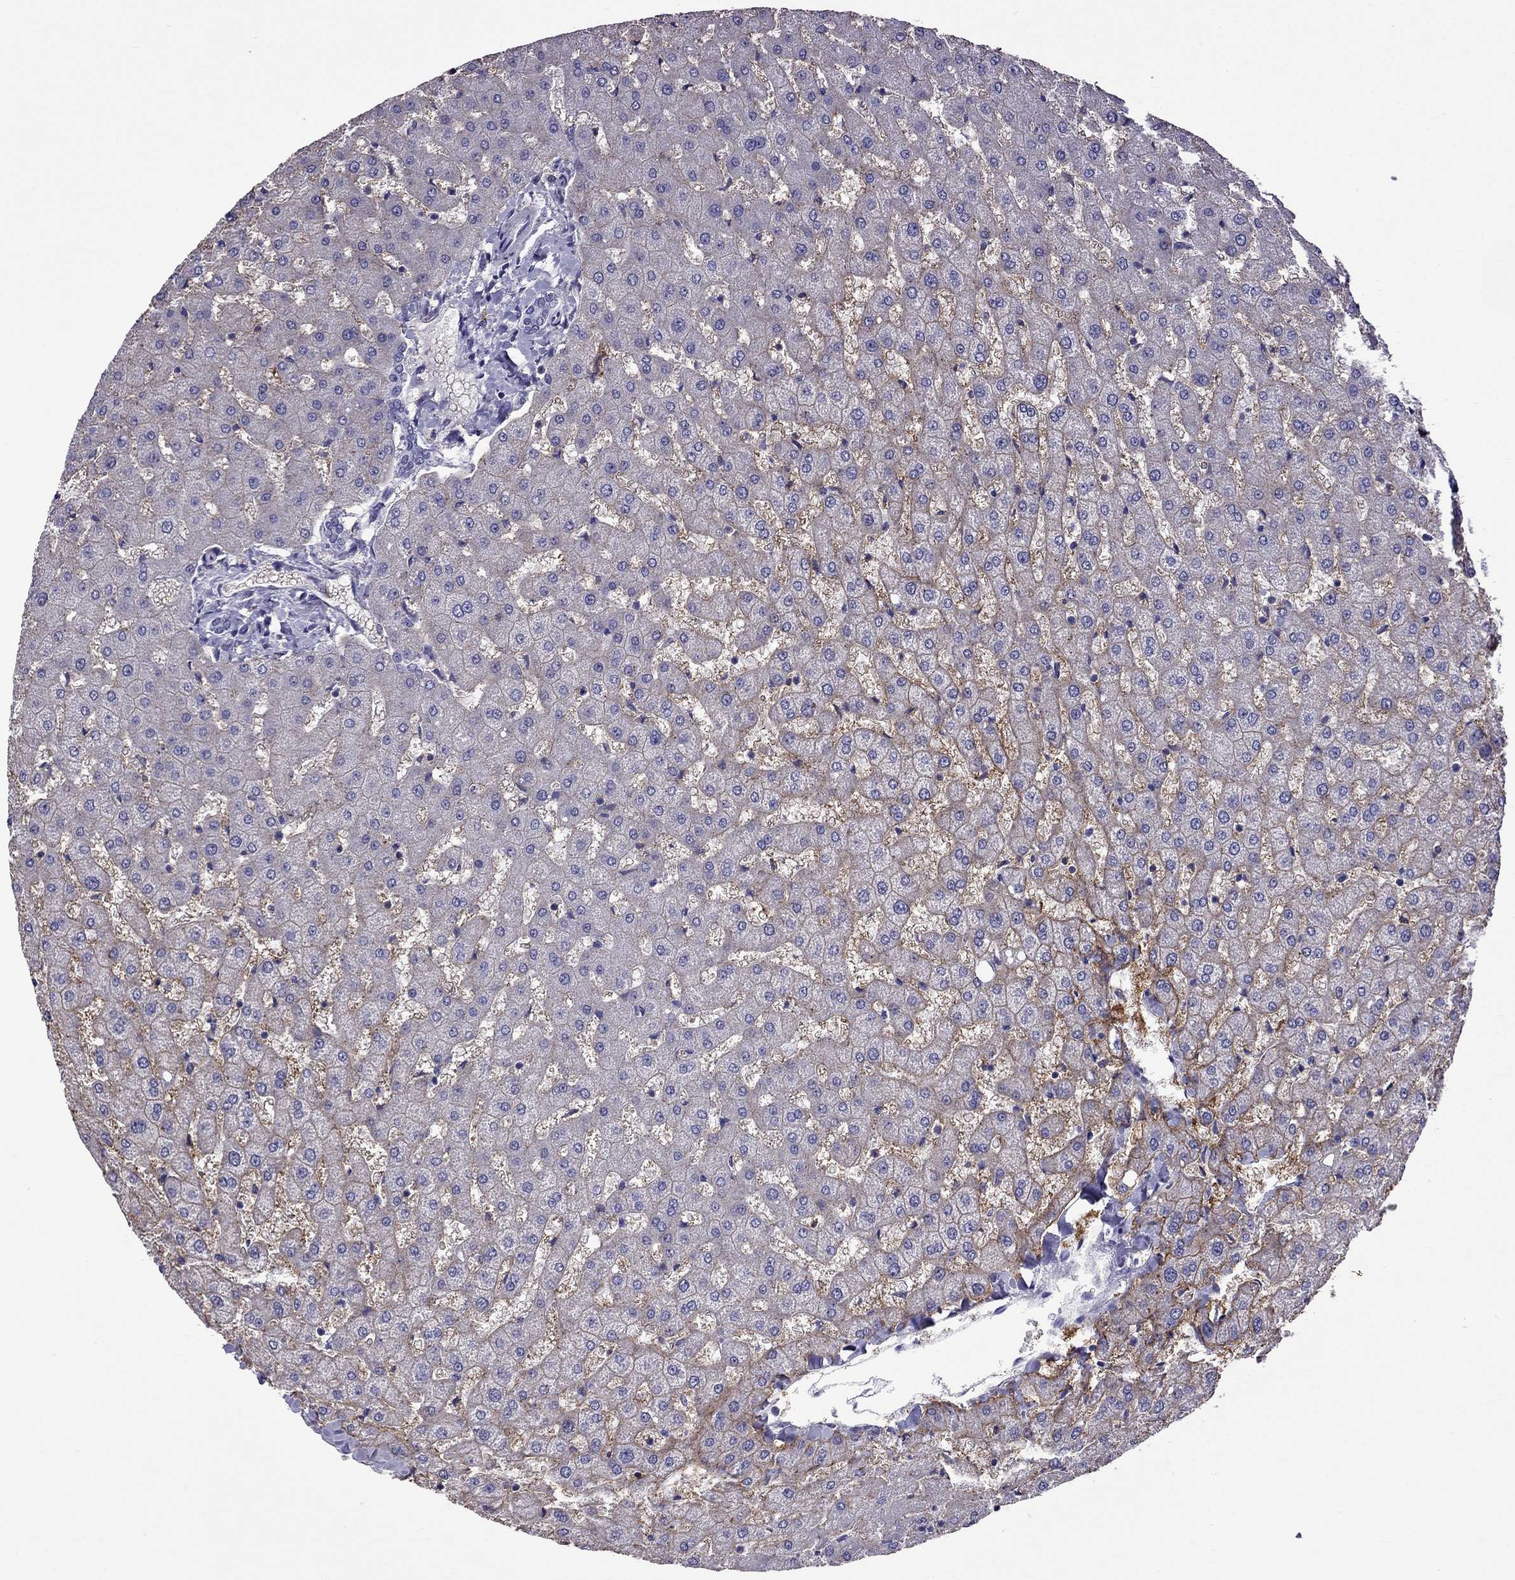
{"staining": {"intensity": "negative", "quantity": "none", "location": "none"}, "tissue": "liver", "cell_type": "Cholangiocytes", "image_type": "normal", "snomed": [{"axis": "morphology", "description": "Normal tissue, NOS"}, {"axis": "topography", "description": "Liver"}], "caption": "Liver stained for a protein using immunohistochemistry (IHC) displays no positivity cholangiocytes.", "gene": "AQP9", "patient": {"sex": "female", "age": 50}}